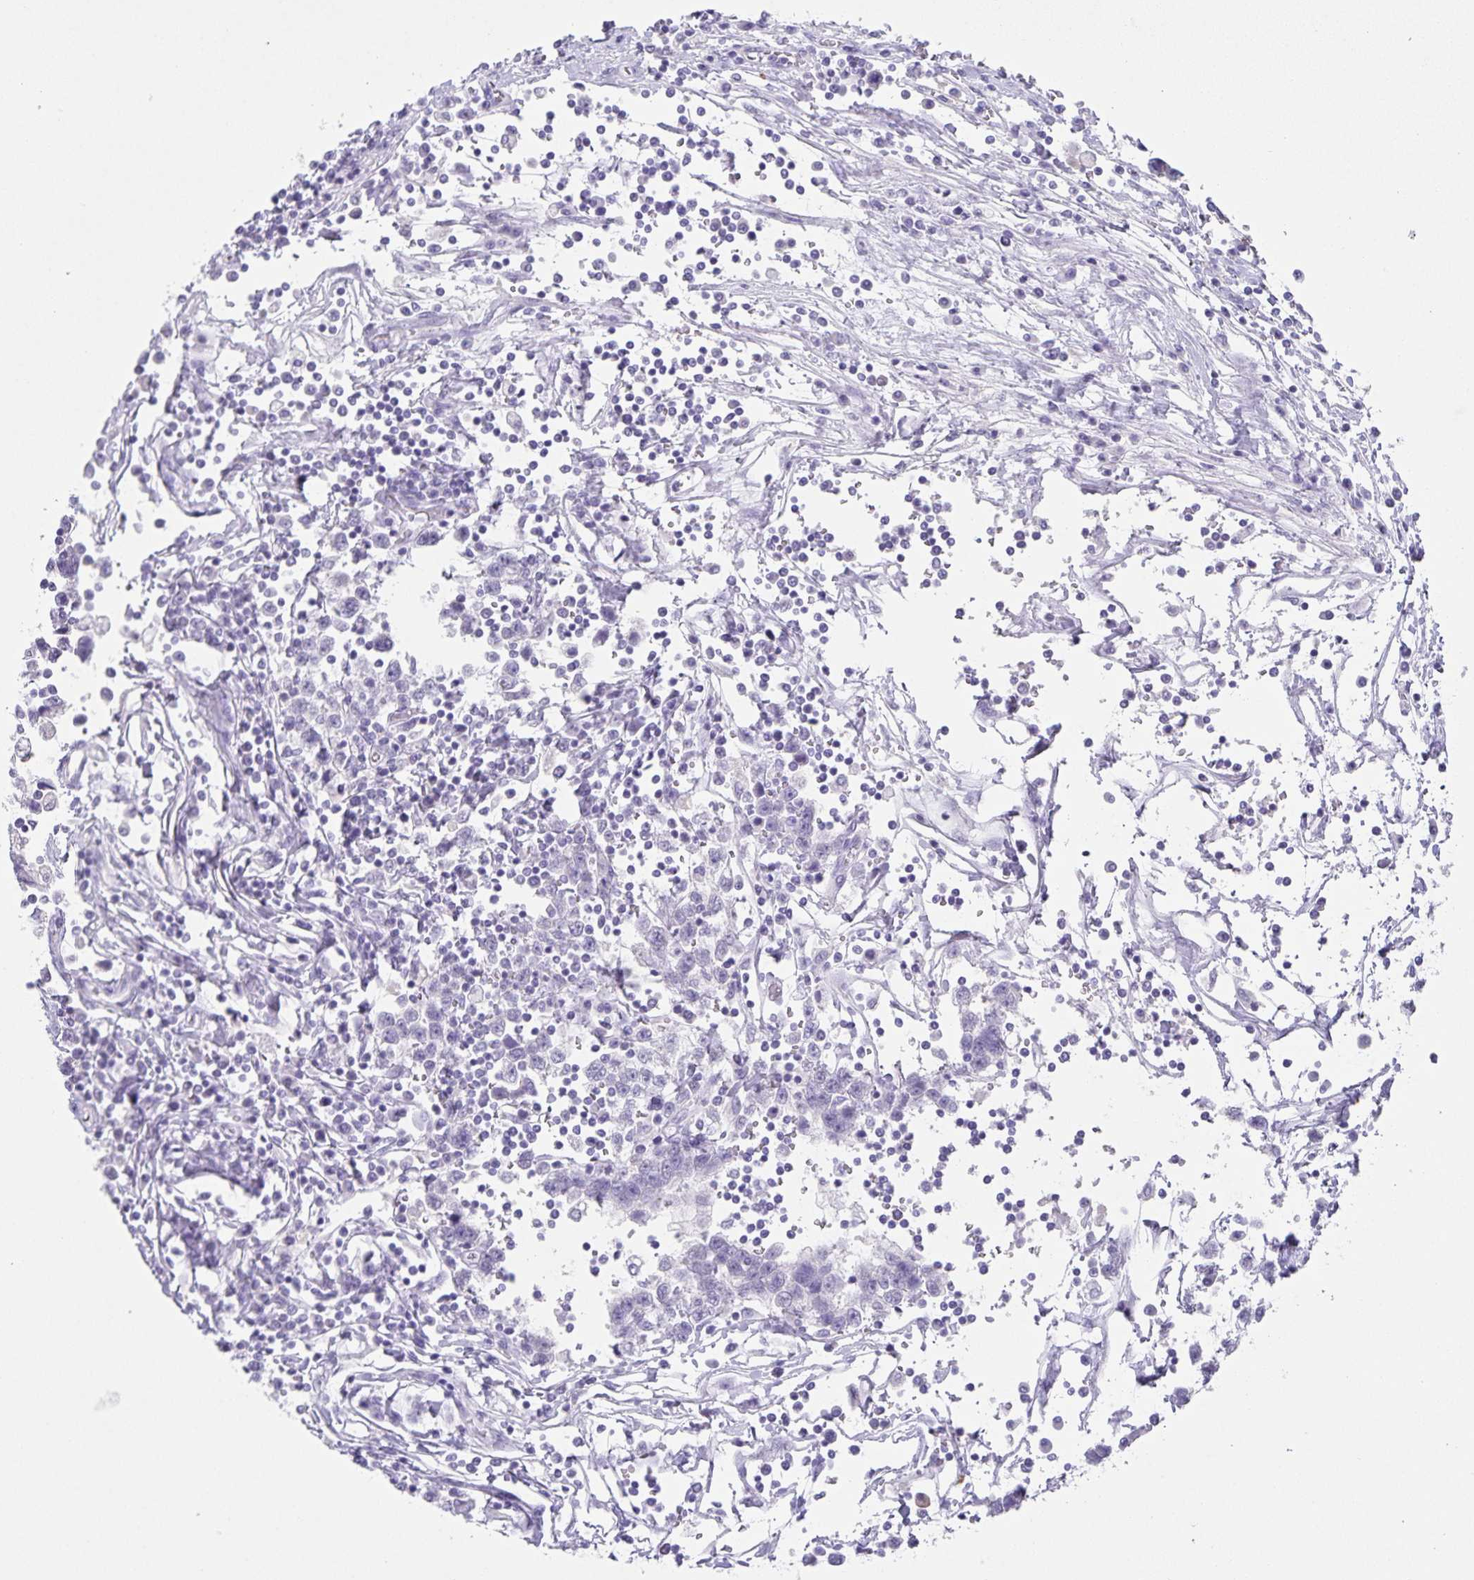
{"staining": {"intensity": "negative", "quantity": "none", "location": "none"}, "tissue": "testis cancer", "cell_type": "Tumor cells", "image_type": "cancer", "snomed": [{"axis": "morphology", "description": "Seminoma, NOS"}, {"axis": "topography", "description": "Testis"}], "caption": "Immunohistochemistry (IHC) of human testis cancer exhibits no positivity in tumor cells. (DAB (3,3'-diaminobenzidine) immunohistochemistry (IHC) with hematoxylin counter stain).", "gene": "C11orf42", "patient": {"sex": "male", "age": 34}}